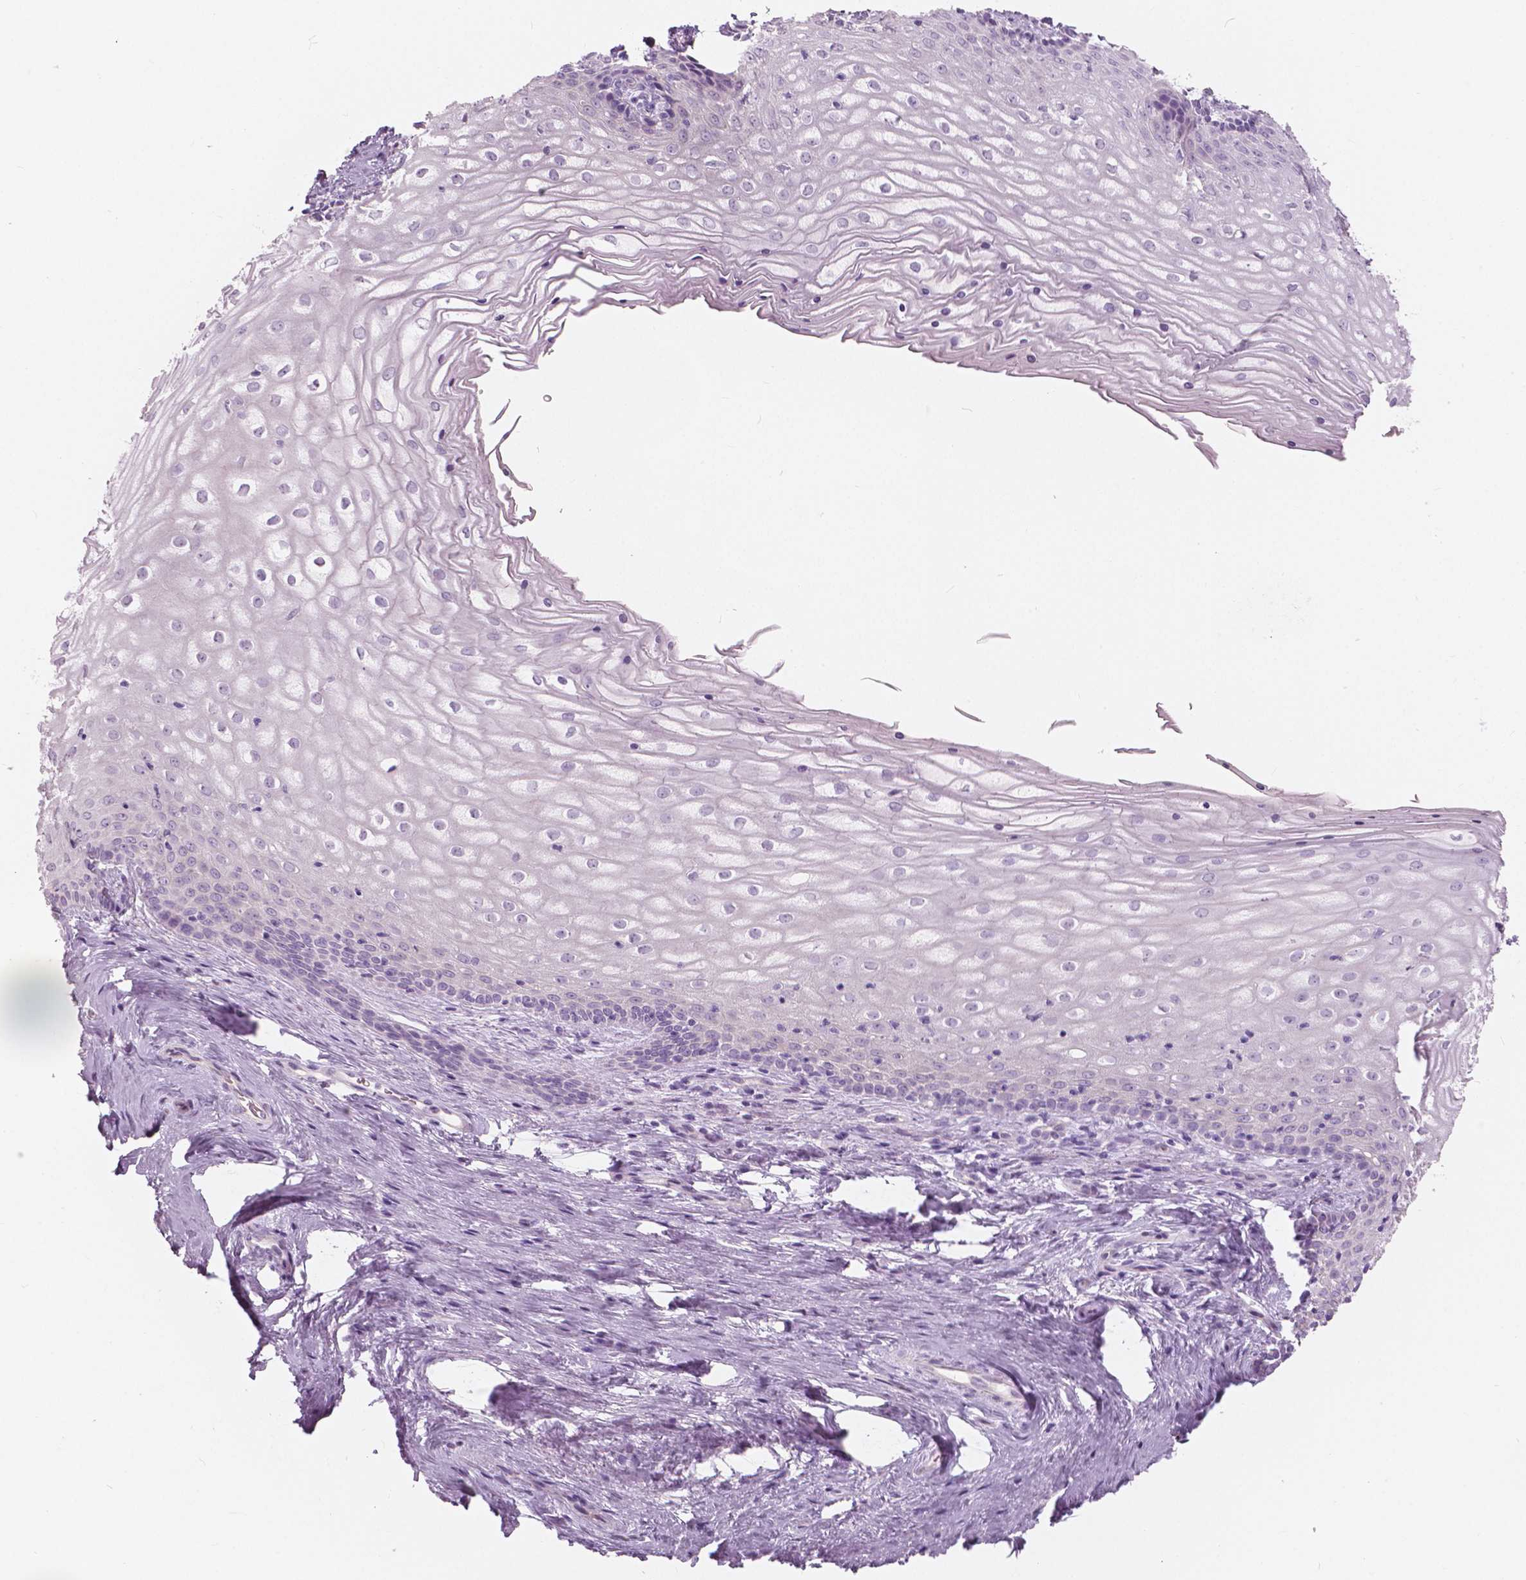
{"staining": {"intensity": "negative", "quantity": "none", "location": "none"}, "tissue": "vagina", "cell_type": "Squamous epithelial cells", "image_type": "normal", "snomed": [{"axis": "morphology", "description": "Normal tissue, NOS"}, {"axis": "topography", "description": "Vagina"}], "caption": "This is a histopathology image of immunohistochemistry staining of unremarkable vagina, which shows no positivity in squamous epithelial cells.", "gene": "A4GNT", "patient": {"sex": "female", "age": 45}}